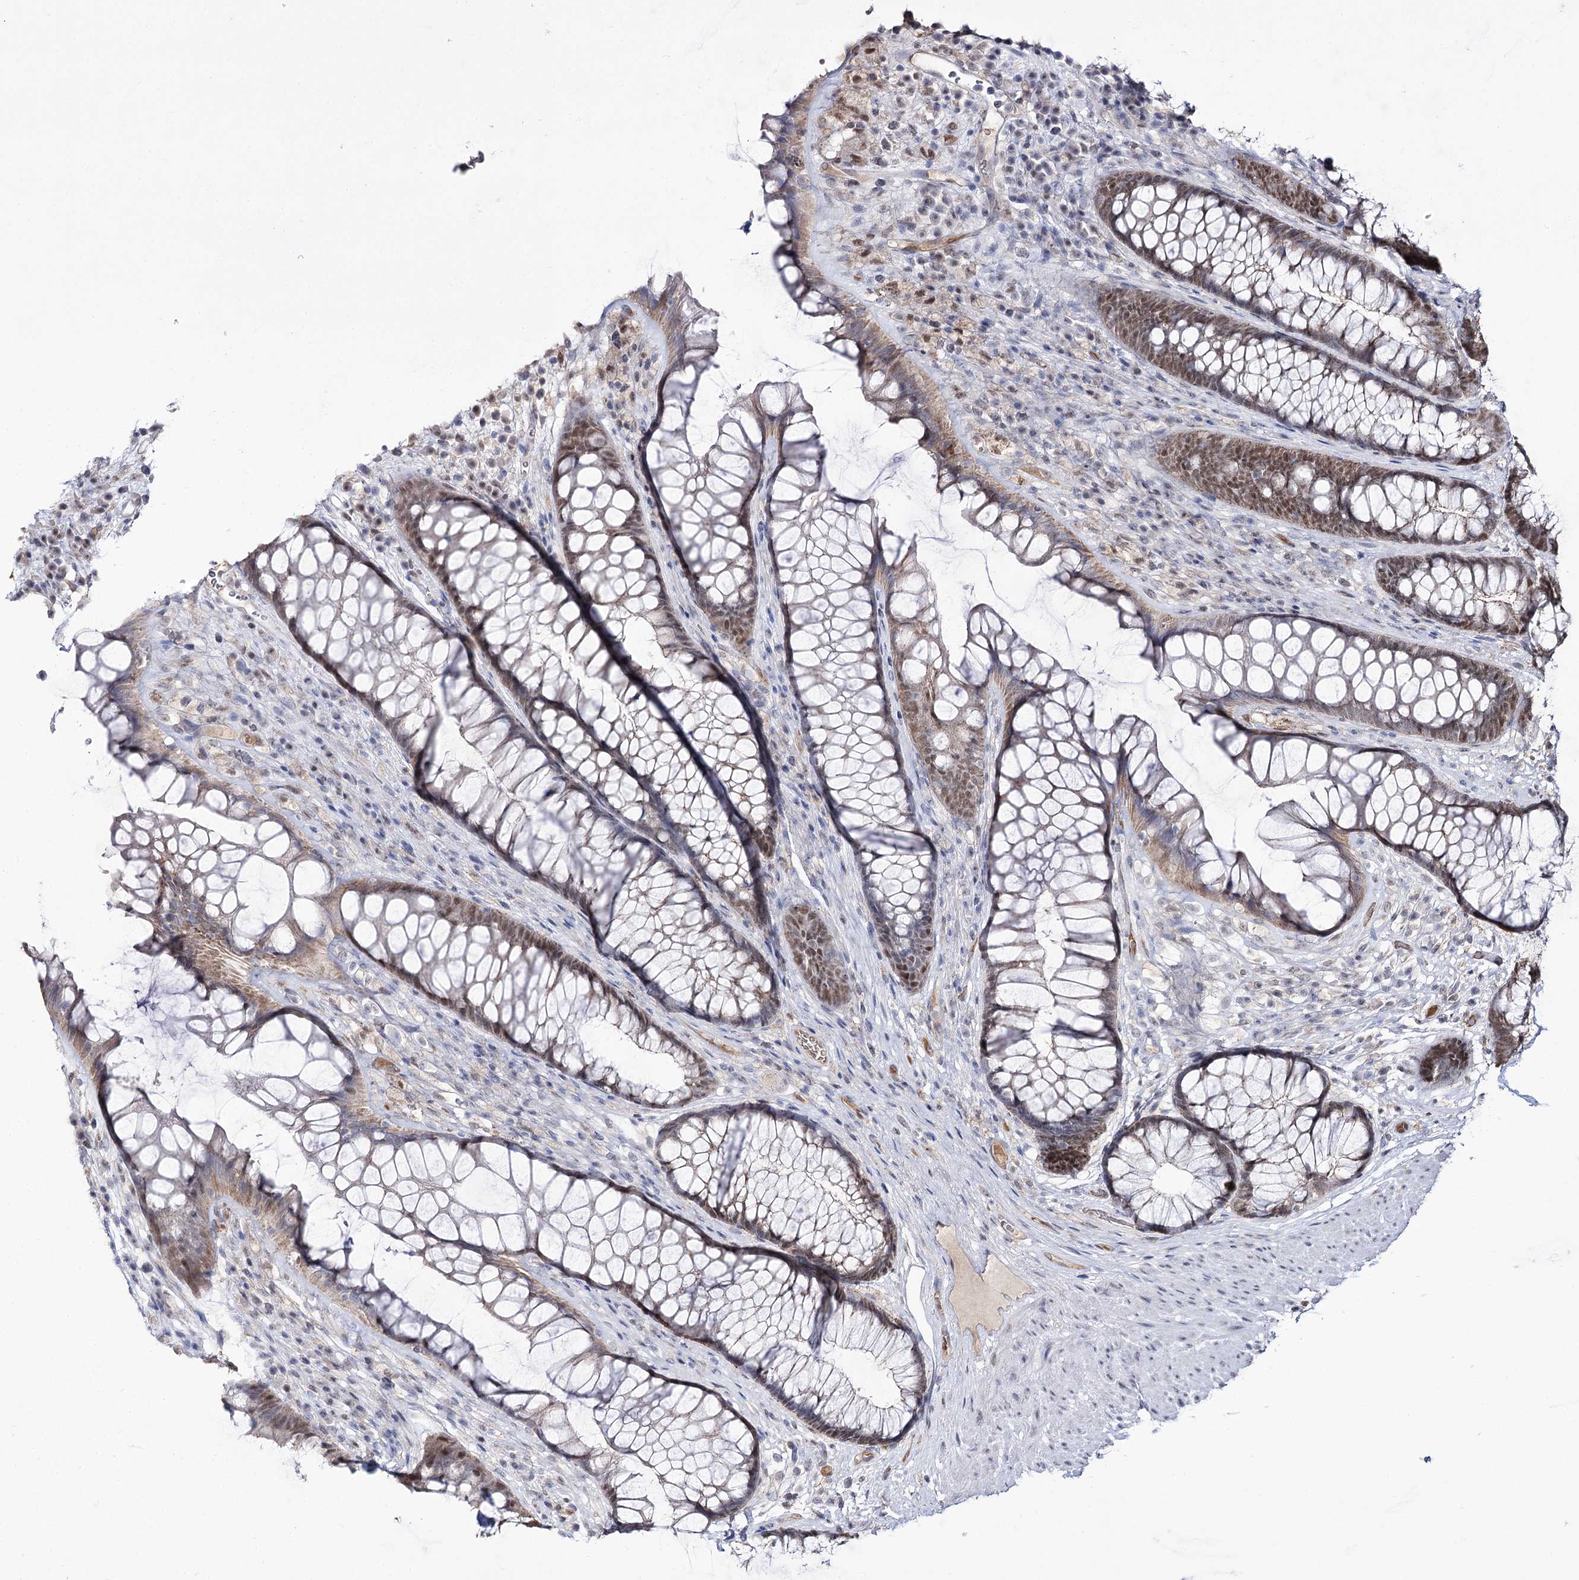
{"staining": {"intensity": "moderate", "quantity": "25%-75%", "location": "cytoplasmic/membranous,nuclear"}, "tissue": "rectum", "cell_type": "Glandular cells", "image_type": "normal", "snomed": [{"axis": "morphology", "description": "Normal tissue, NOS"}, {"axis": "topography", "description": "Rectum"}], "caption": "Rectum was stained to show a protein in brown. There is medium levels of moderate cytoplasmic/membranous,nuclear positivity in about 25%-75% of glandular cells. Nuclei are stained in blue.", "gene": "VGLL4", "patient": {"sex": "male", "age": 74}}